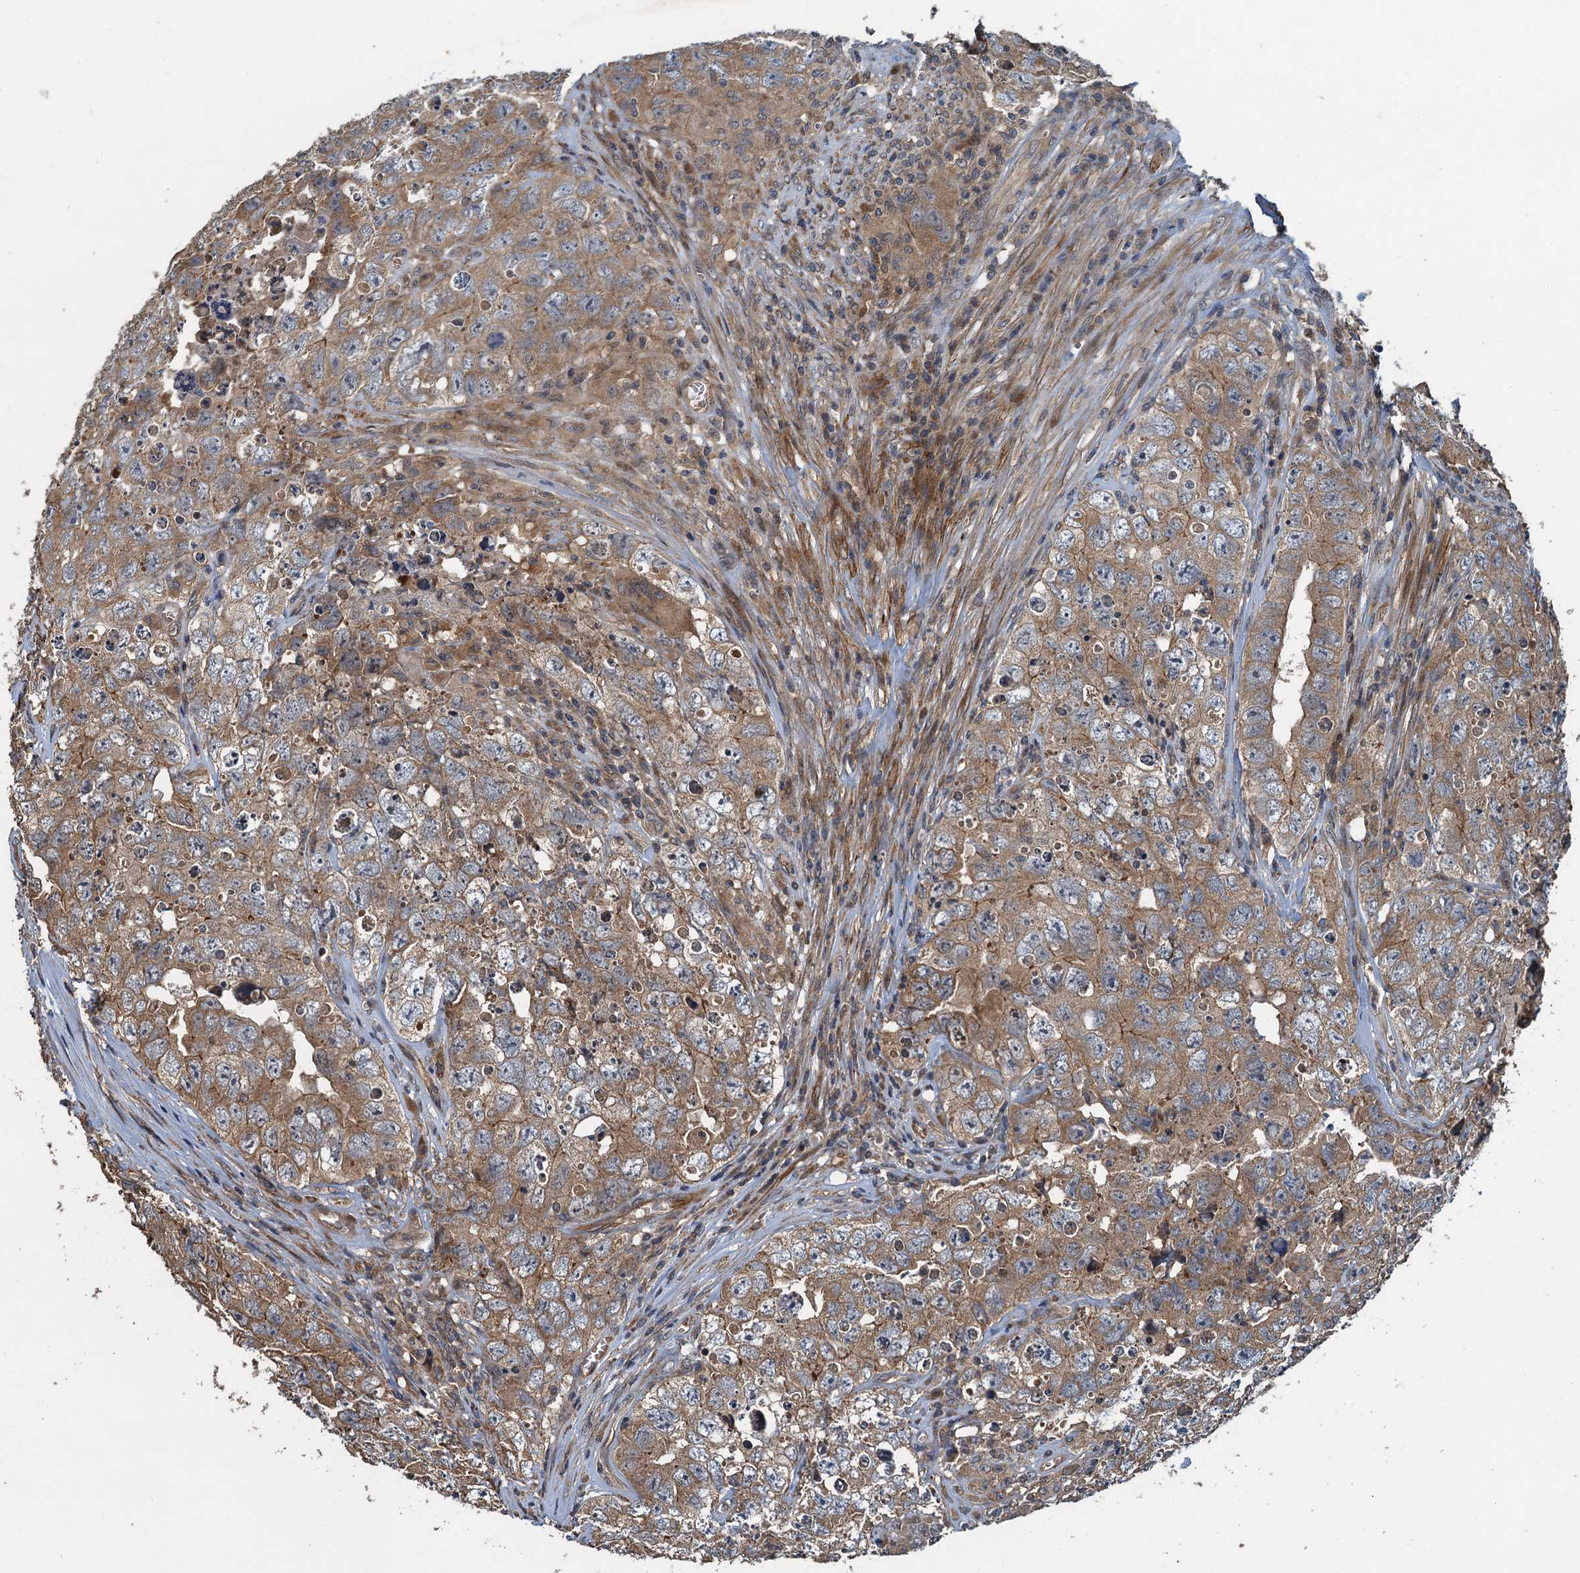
{"staining": {"intensity": "moderate", "quantity": ">75%", "location": "cytoplasmic/membranous"}, "tissue": "testis cancer", "cell_type": "Tumor cells", "image_type": "cancer", "snomed": [{"axis": "morphology", "description": "Seminoma, NOS"}, {"axis": "morphology", "description": "Carcinoma, Embryonal, NOS"}, {"axis": "topography", "description": "Testis"}], "caption": "Immunohistochemistry (DAB) staining of human seminoma (testis) displays moderate cytoplasmic/membranous protein positivity in approximately >75% of tumor cells.", "gene": "SNX32", "patient": {"sex": "male", "age": 43}}